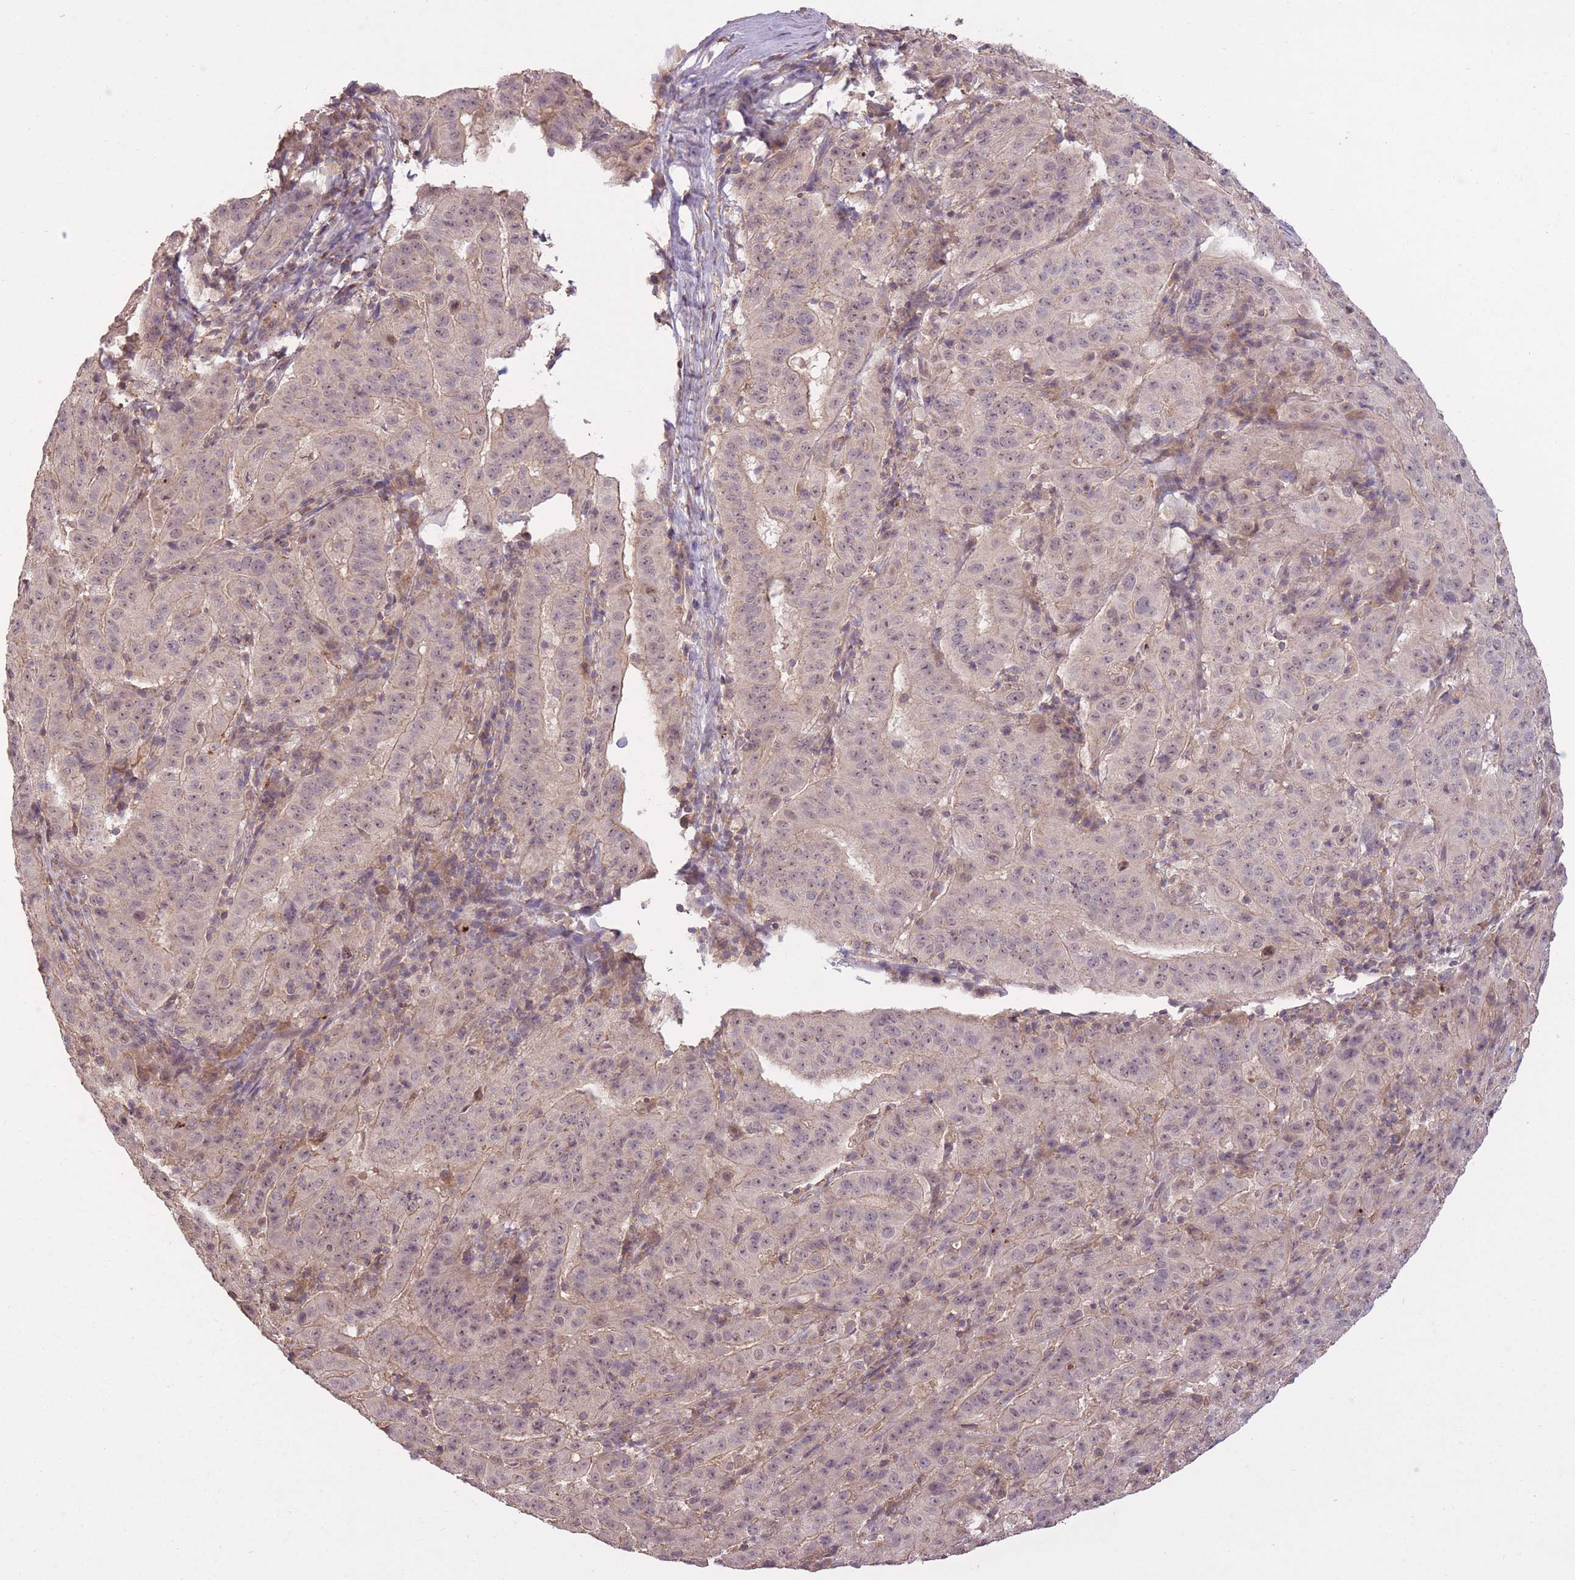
{"staining": {"intensity": "weak", "quantity": "25%-75%", "location": "nuclear"}, "tissue": "pancreatic cancer", "cell_type": "Tumor cells", "image_type": "cancer", "snomed": [{"axis": "morphology", "description": "Adenocarcinoma, NOS"}, {"axis": "topography", "description": "Pancreas"}], "caption": "The immunohistochemical stain shows weak nuclear expression in tumor cells of pancreatic cancer tissue.", "gene": "POLR3F", "patient": {"sex": "male", "age": 63}}